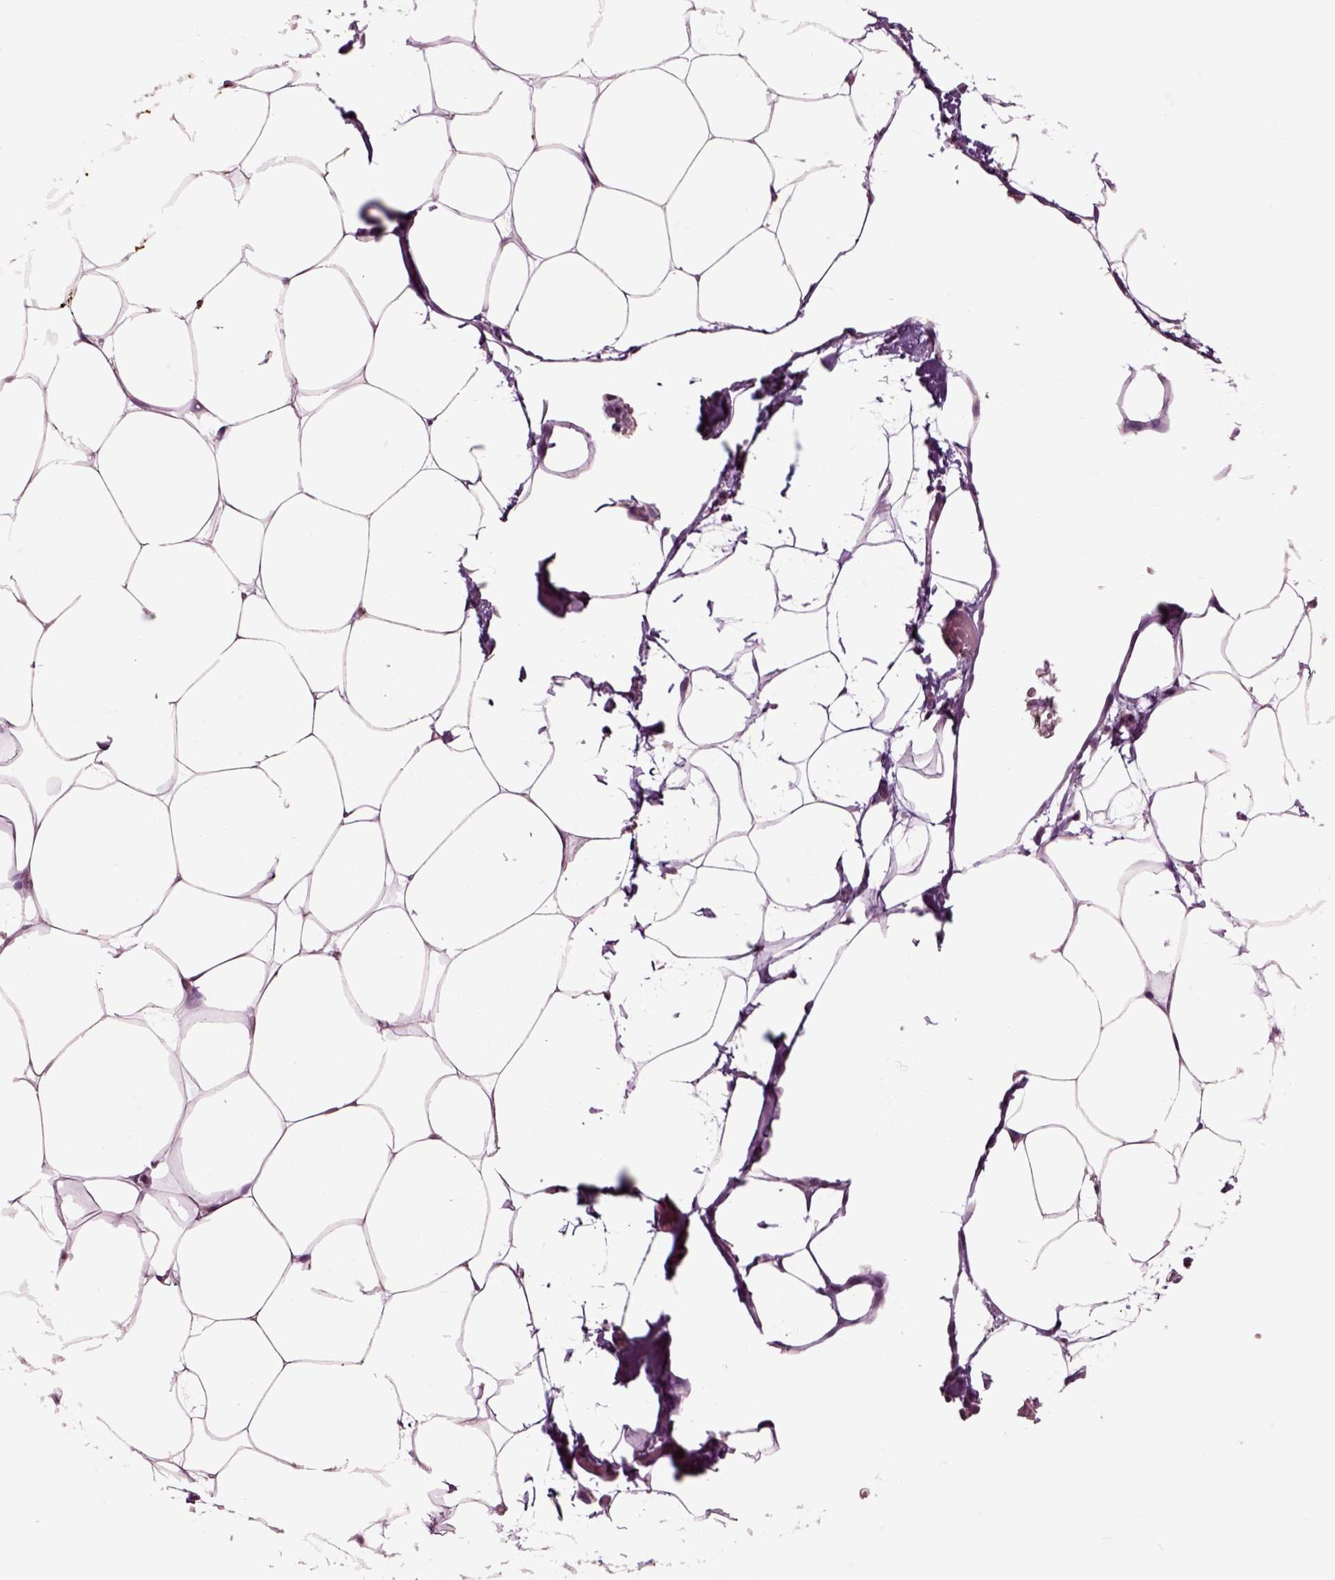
{"staining": {"intensity": "negative", "quantity": "none", "location": "none"}, "tissue": "adipose tissue", "cell_type": "Adipocytes", "image_type": "normal", "snomed": [{"axis": "morphology", "description": "Normal tissue, NOS"}, {"axis": "topography", "description": "Adipose tissue"}], "caption": "Immunohistochemistry micrograph of unremarkable adipose tissue: adipose tissue stained with DAB (3,3'-diaminobenzidine) displays no significant protein staining in adipocytes.", "gene": "CHGB", "patient": {"sex": "male", "age": 57}}